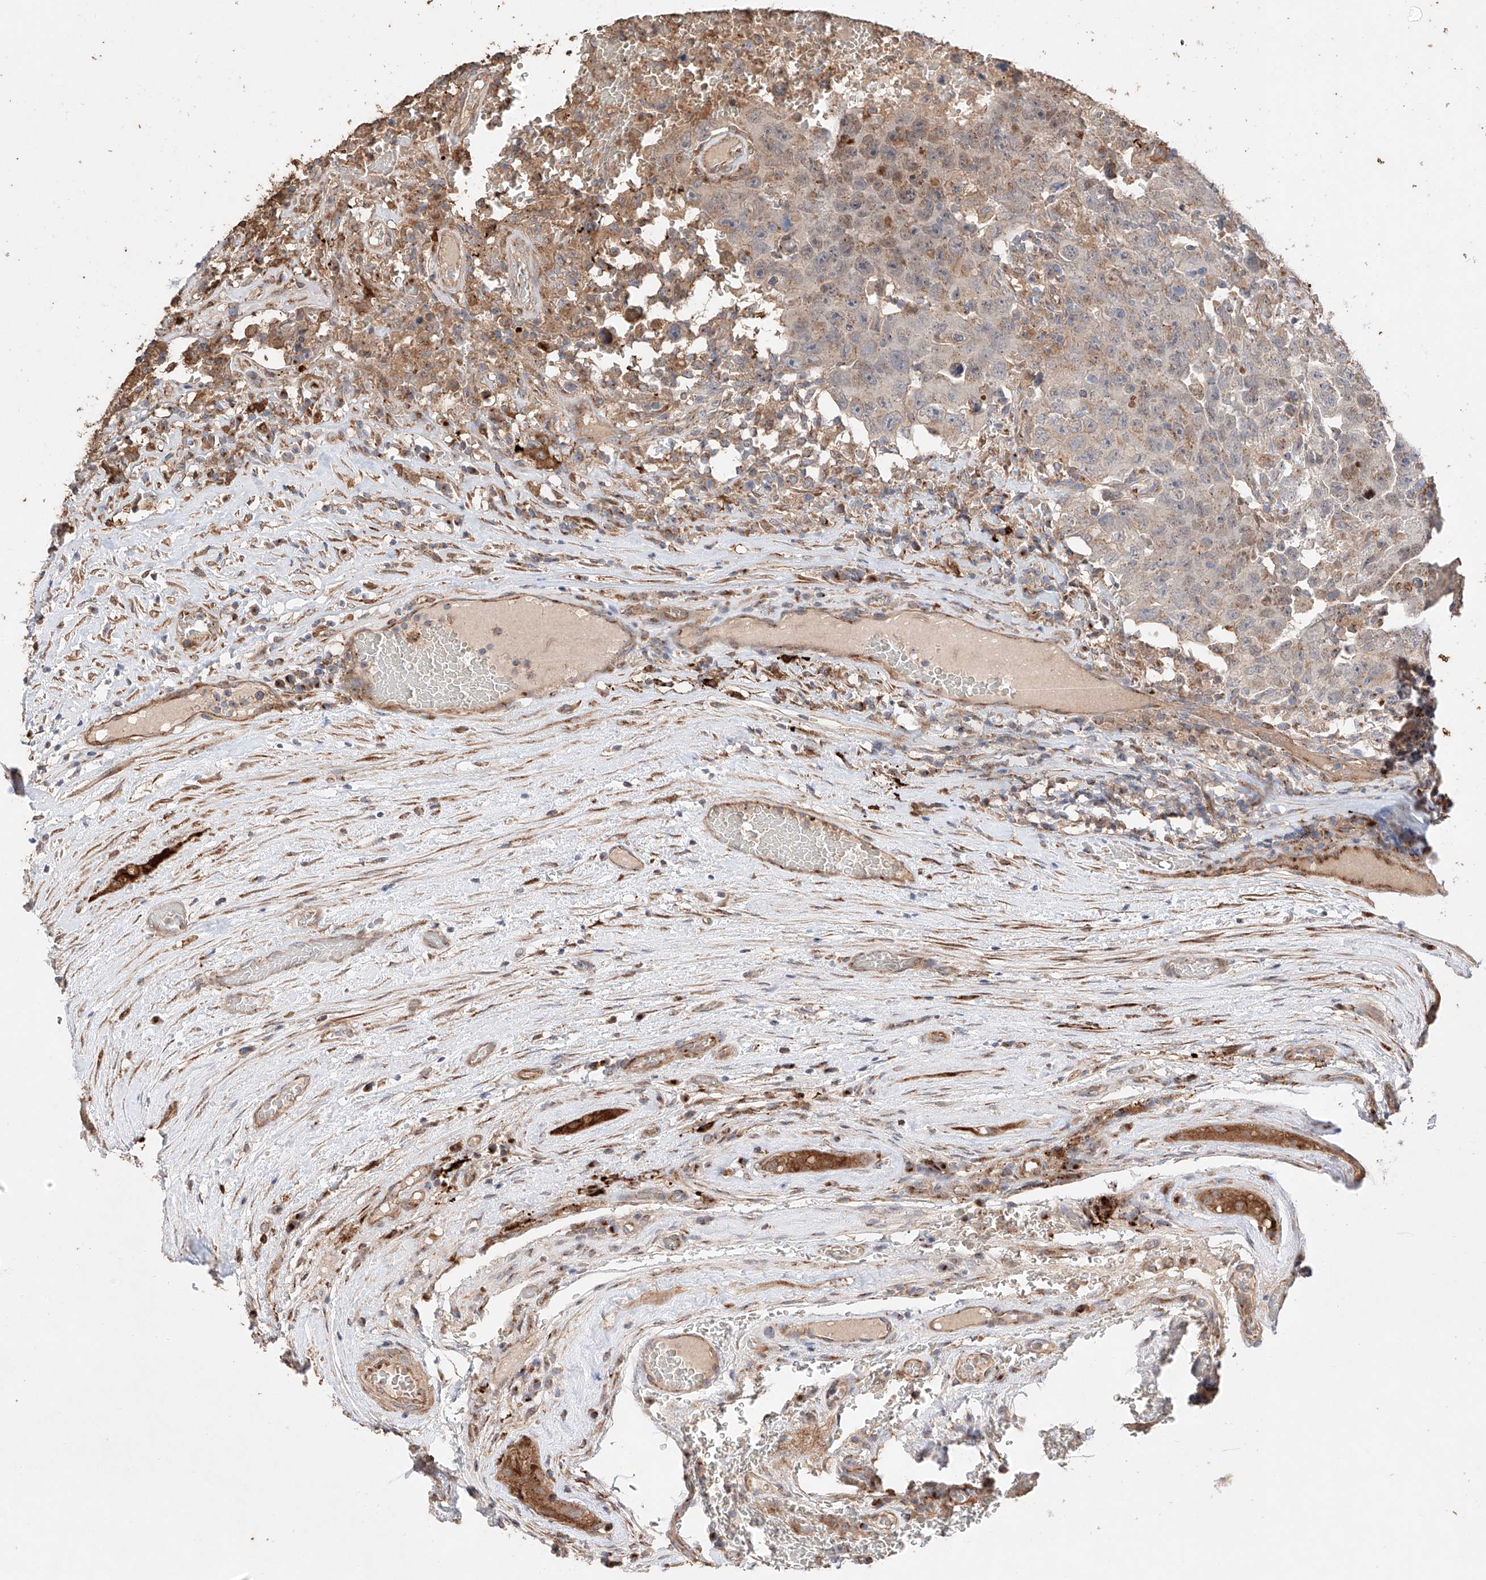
{"staining": {"intensity": "weak", "quantity": "25%-75%", "location": "cytoplasmic/membranous,nuclear"}, "tissue": "testis cancer", "cell_type": "Tumor cells", "image_type": "cancer", "snomed": [{"axis": "morphology", "description": "Carcinoma, Embryonal, NOS"}, {"axis": "topography", "description": "Testis"}], "caption": "Tumor cells display weak cytoplasmic/membranous and nuclear positivity in approximately 25%-75% of cells in embryonal carcinoma (testis).", "gene": "MOSPD1", "patient": {"sex": "male", "age": 26}}